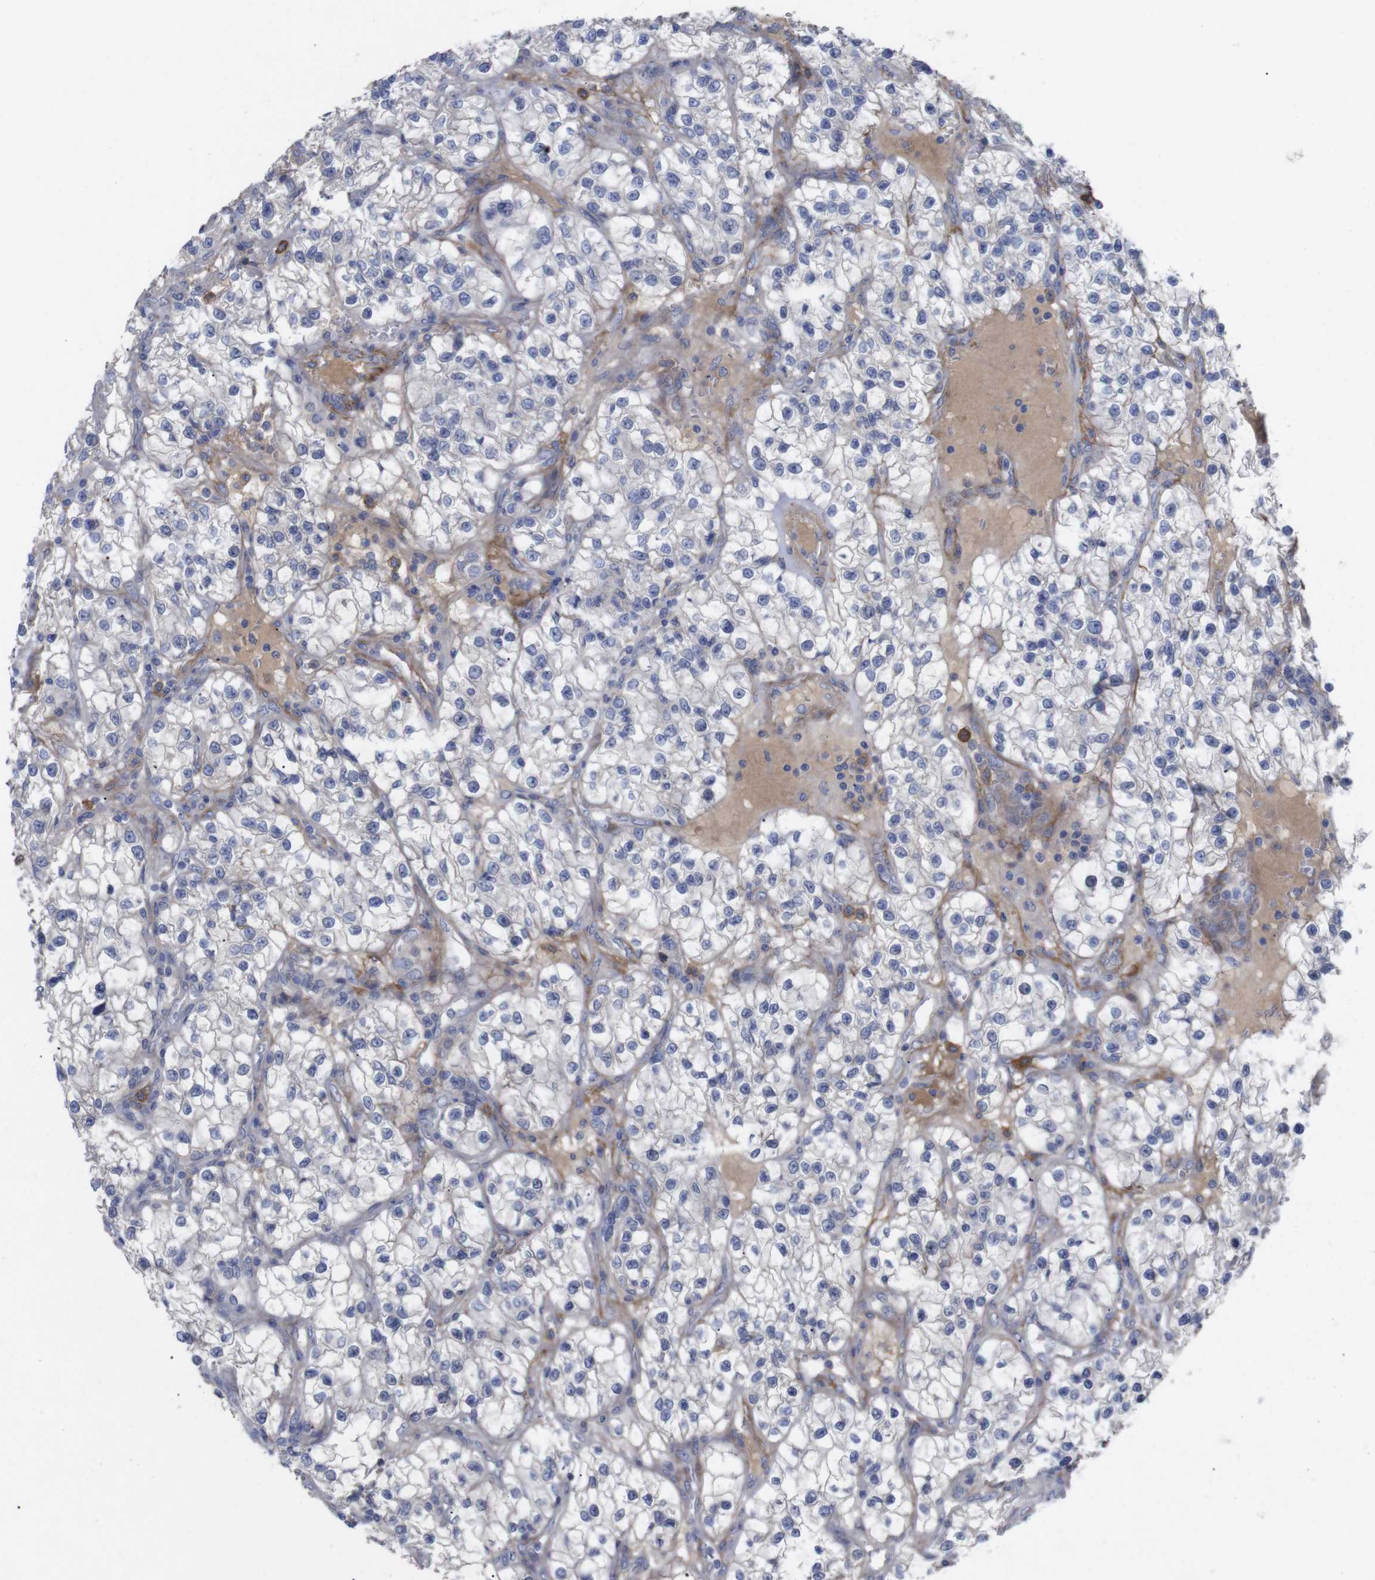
{"staining": {"intensity": "negative", "quantity": "none", "location": "none"}, "tissue": "renal cancer", "cell_type": "Tumor cells", "image_type": "cancer", "snomed": [{"axis": "morphology", "description": "Adenocarcinoma, NOS"}, {"axis": "topography", "description": "Kidney"}], "caption": "This is a histopathology image of immunohistochemistry staining of adenocarcinoma (renal), which shows no staining in tumor cells.", "gene": "C5AR1", "patient": {"sex": "female", "age": 57}}